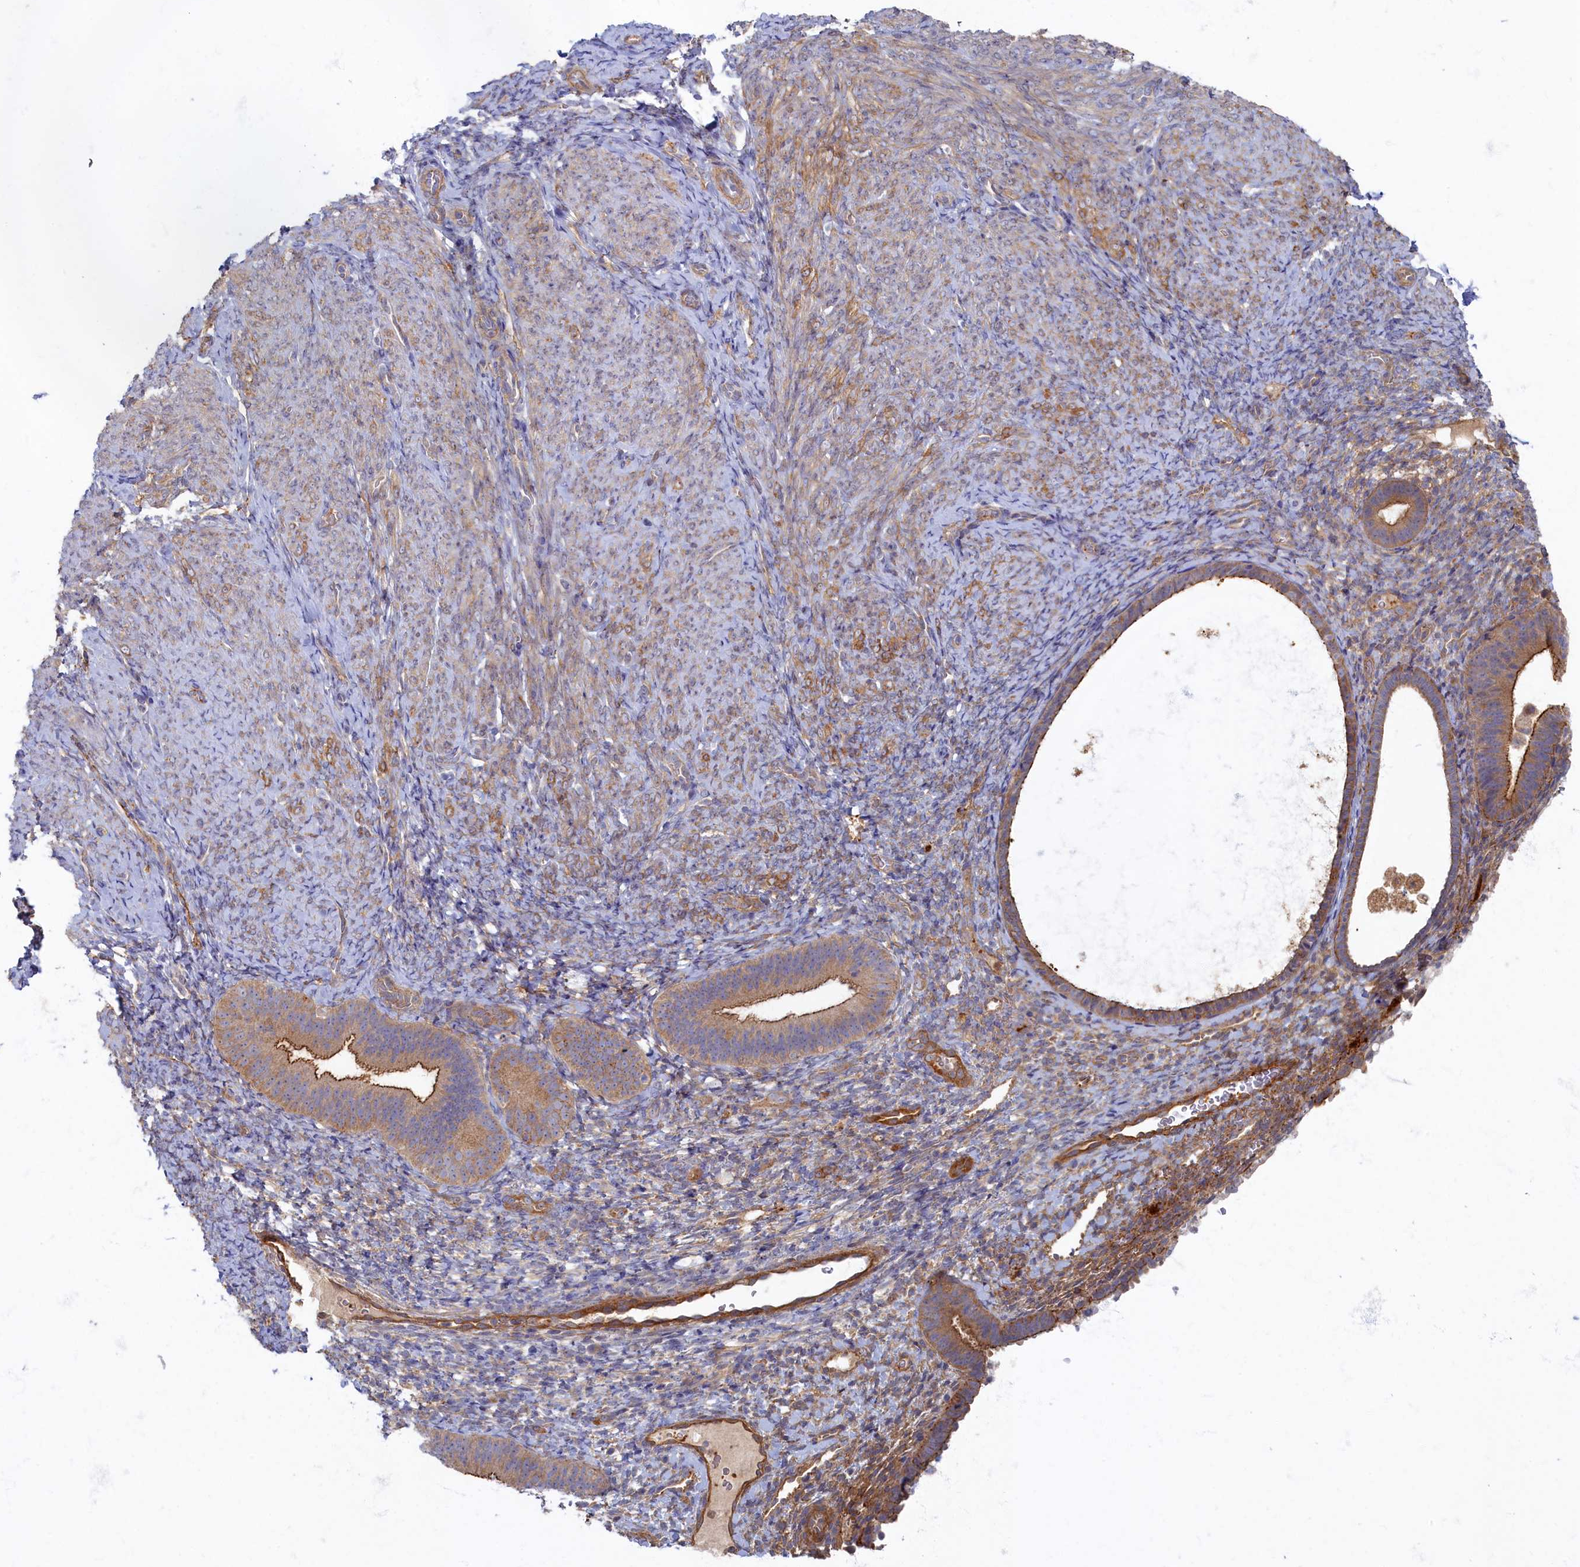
{"staining": {"intensity": "weak", "quantity": "<25%", "location": "cytoplasmic/membranous"}, "tissue": "endometrium", "cell_type": "Cells in endometrial stroma", "image_type": "normal", "snomed": [{"axis": "morphology", "description": "Normal tissue, NOS"}, {"axis": "topography", "description": "Endometrium"}], "caption": "This is an IHC photomicrograph of benign human endometrium. There is no staining in cells in endometrial stroma.", "gene": "PSMG2", "patient": {"sex": "female", "age": 65}}